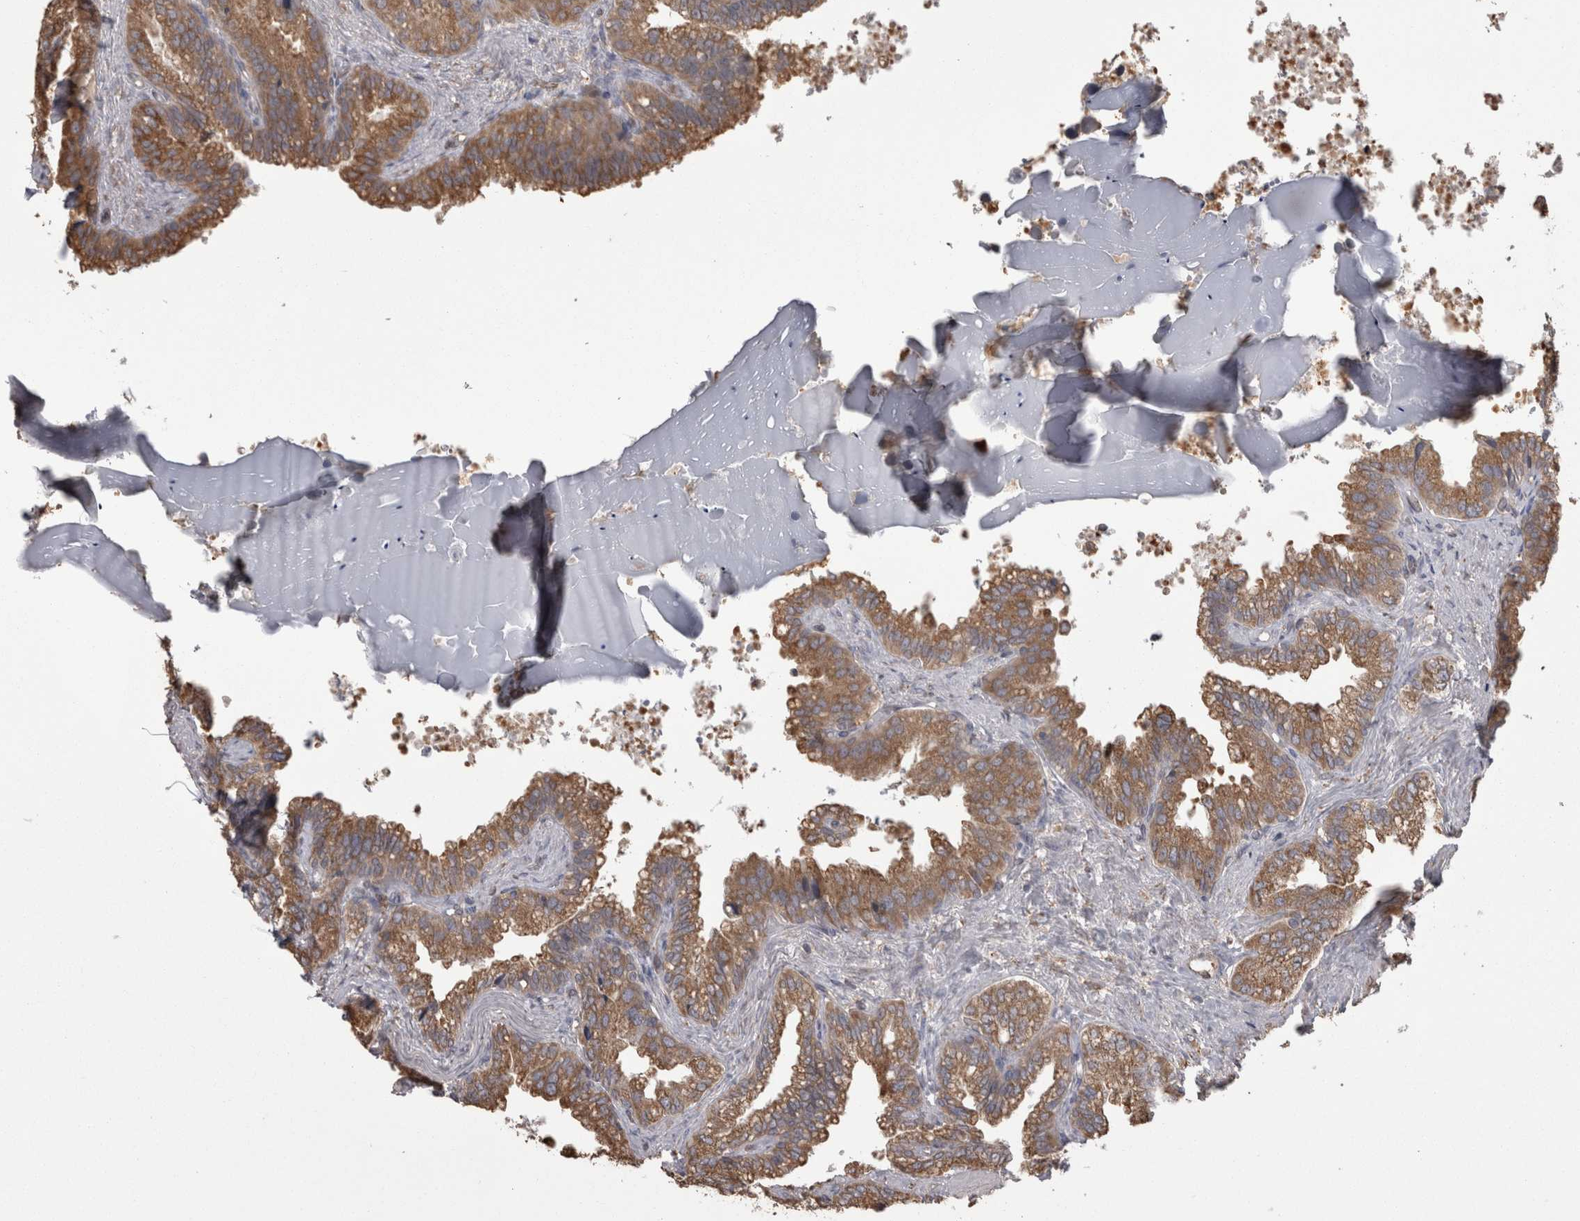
{"staining": {"intensity": "moderate", "quantity": ">75%", "location": "cytoplasmic/membranous"}, "tissue": "seminal vesicle", "cell_type": "Glandular cells", "image_type": "normal", "snomed": [{"axis": "morphology", "description": "Normal tissue, NOS"}, {"axis": "topography", "description": "Seminal veicle"}], "caption": "Protein expression by immunohistochemistry demonstrates moderate cytoplasmic/membranous expression in approximately >75% of glandular cells in benign seminal vesicle.", "gene": "PON2", "patient": {"sex": "male", "age": 46}}